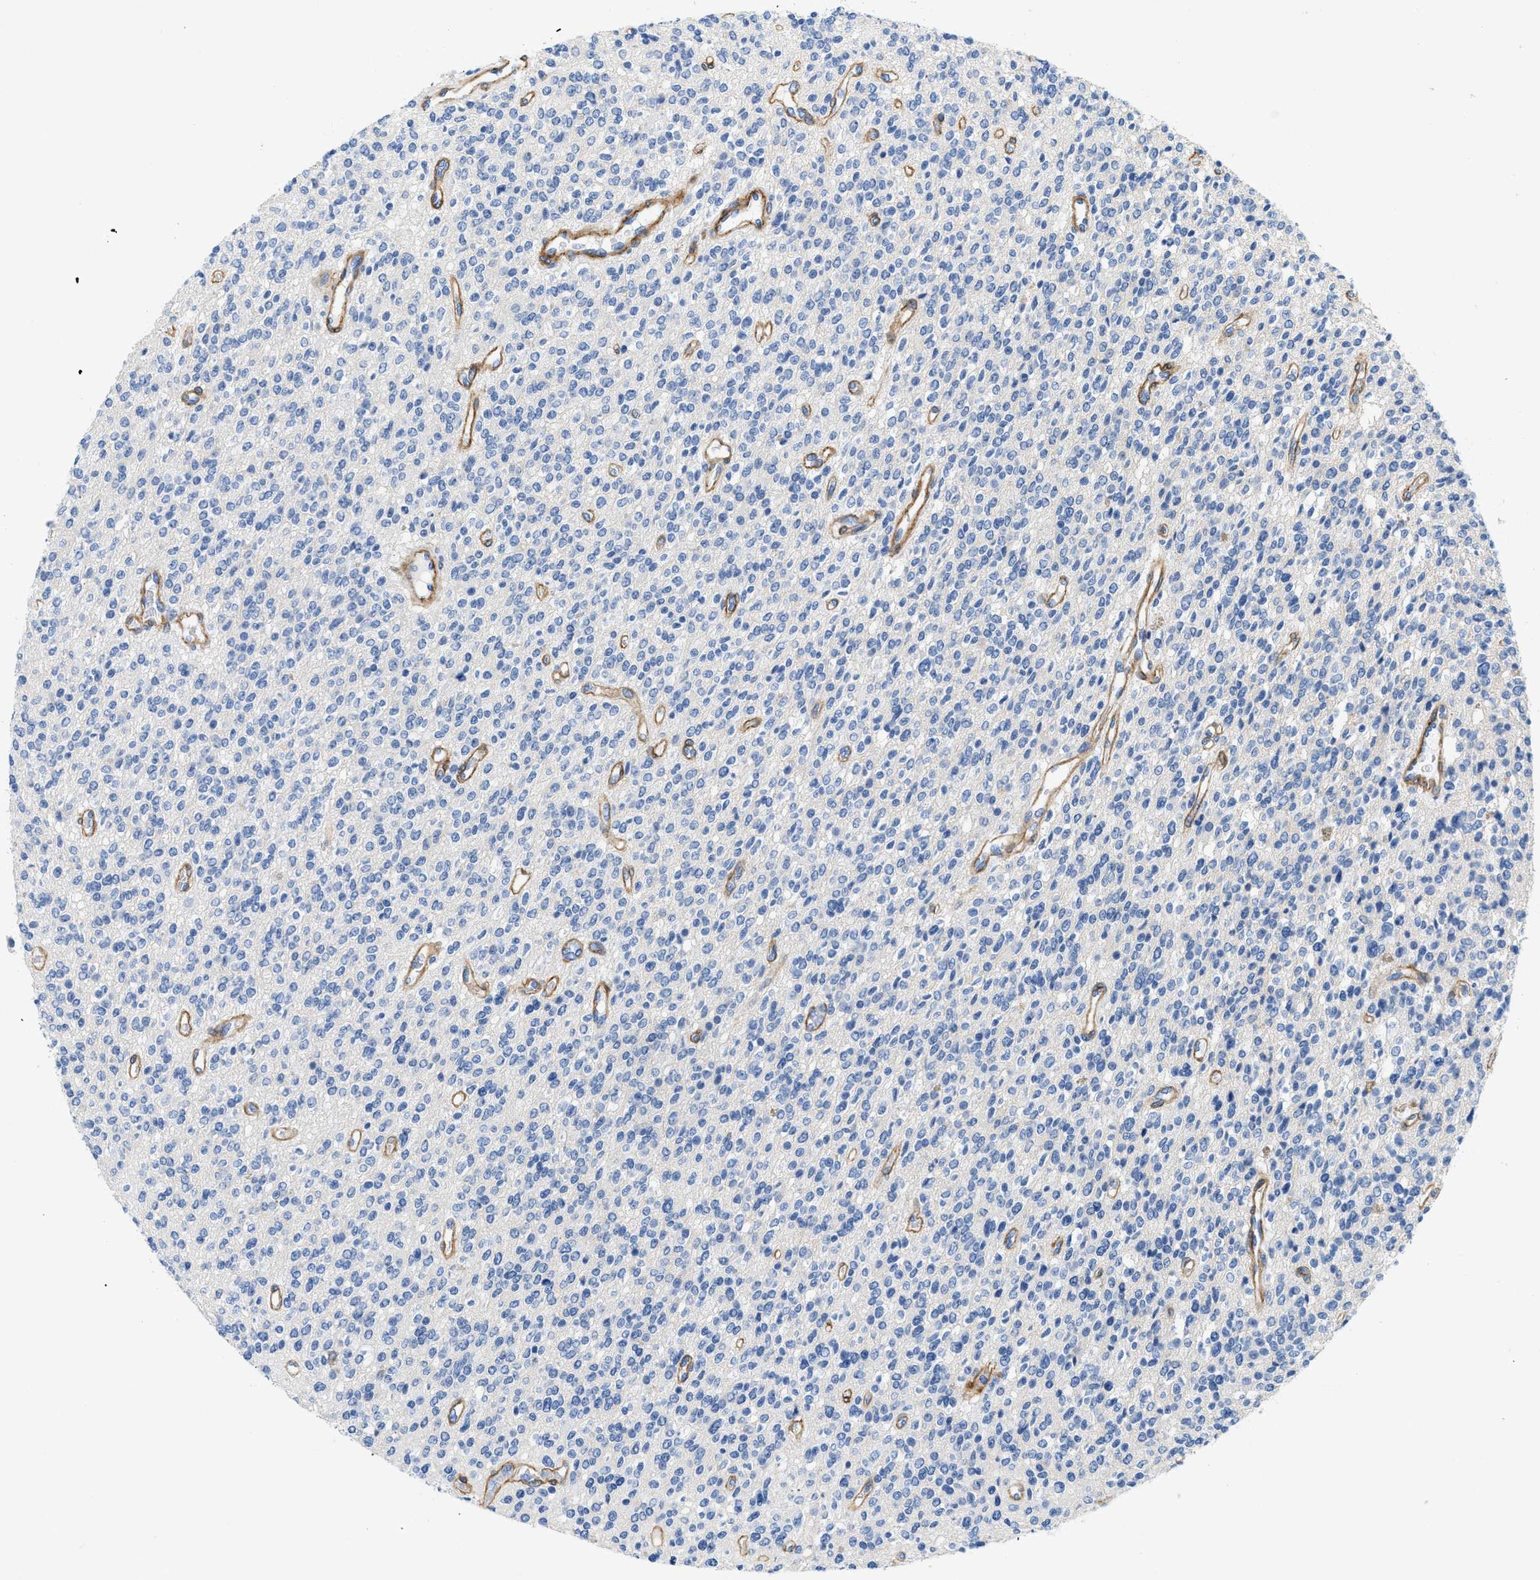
{"staining": {"intensity": "negative", "quantity": "none", "location": "none"}, "tissue": "glioma", "cell_type": "Tumor cells", "image_type": "cancer", "snomed": [{"axis": "morphology", "description": "Glioma, malignant, High grade"}, {"axis": "topography", "description": "Brain"}], "caption": "A histopathology image of human high-grade glioma (malignant) is negative for staining in tumor cells.", "gene": "PDGFRB", "patient": {"sex": "male", "age": 34}}